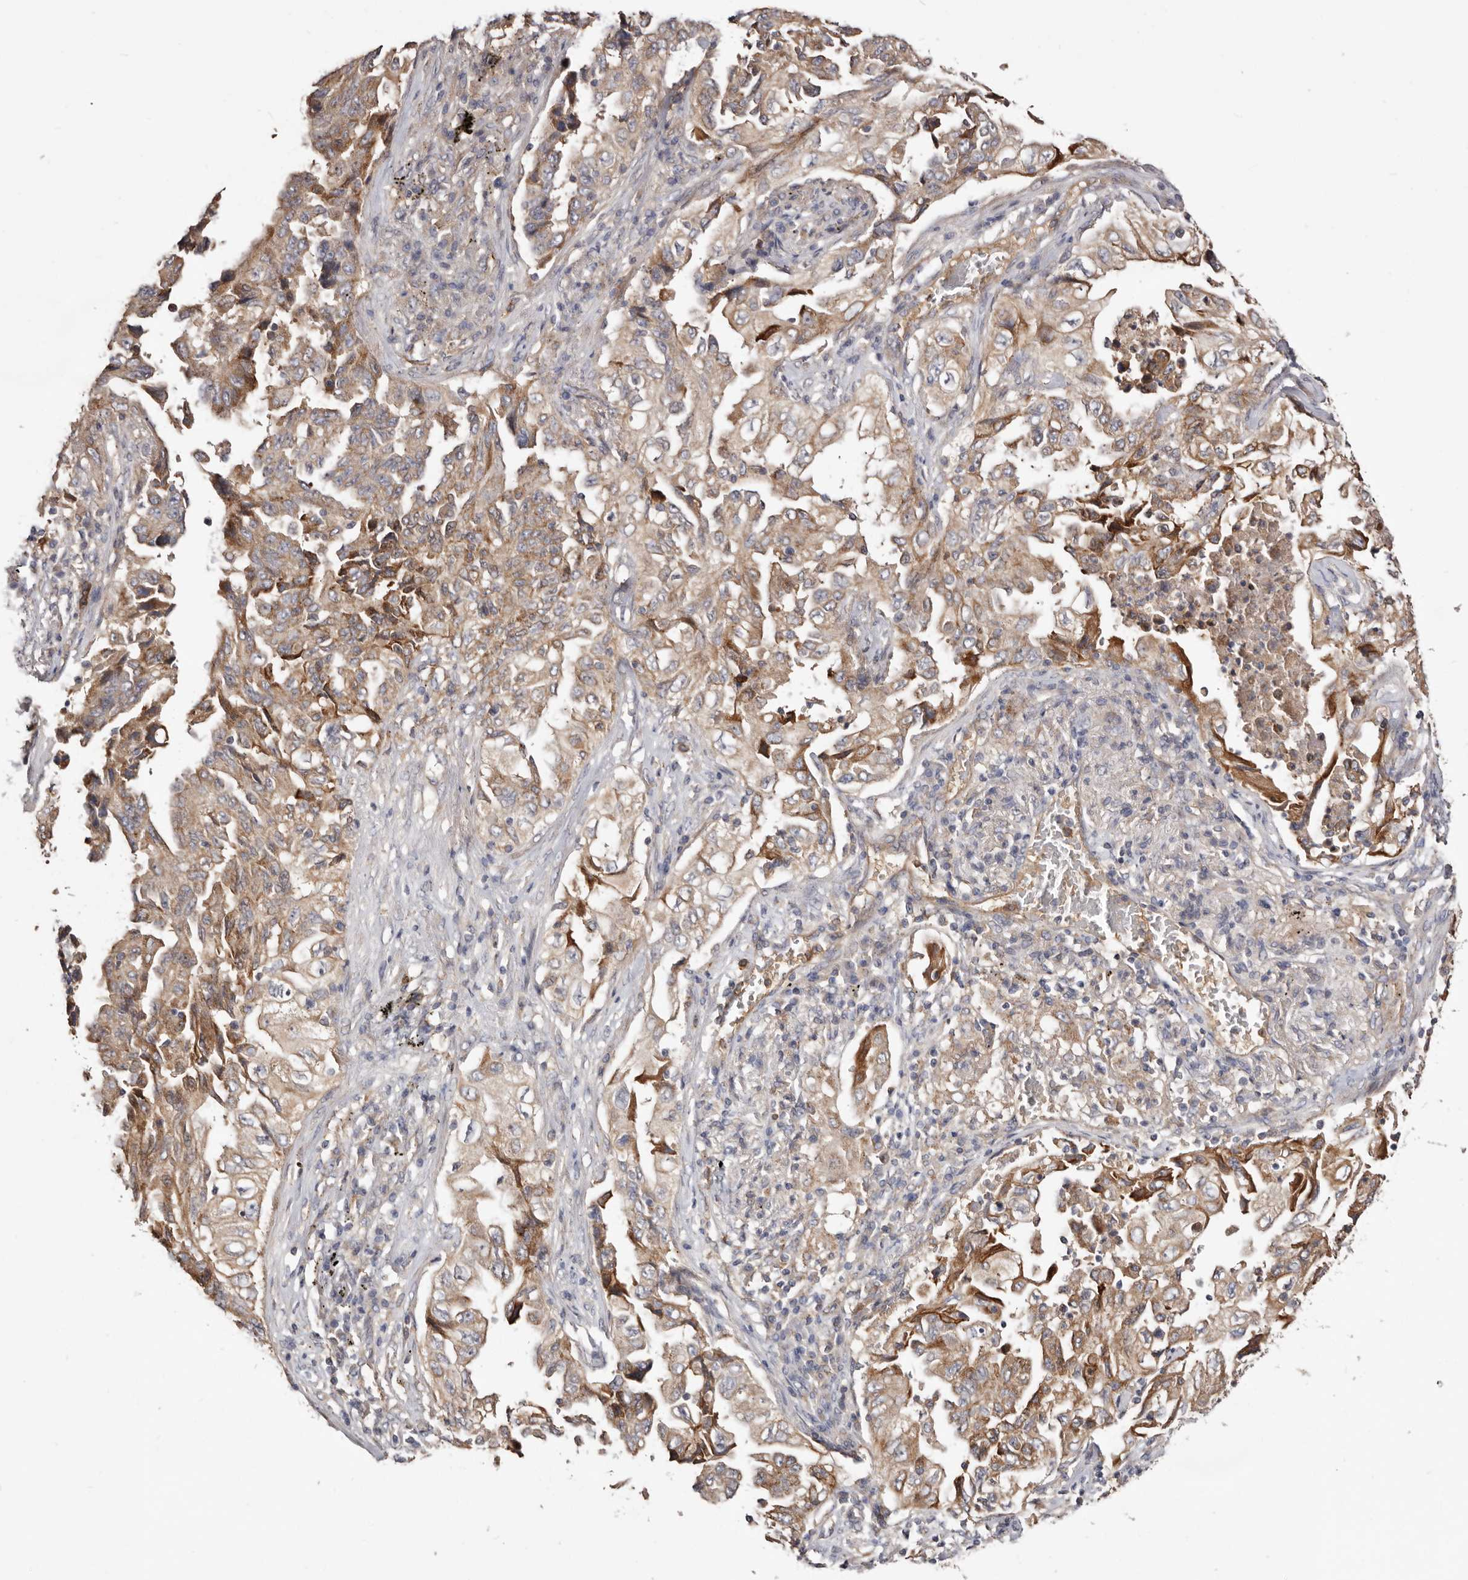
{"staining": {"intensity": "moderate", "quantity": ">75%", "location": "cytoplasmic/membranous"}, "tissue": "lung cancer", "cell_type": "Tumor cells", "image_type": "cancer", "snomed": [{"axis": "morphology", "description": "Adenocarcinoma, NOS"}, {"axis": "topography", "description": "Lung"}], "caption": "Immunohistochemical staining of adenocarcinoma (lung) shows medium levels of moderate cytoplasmic/membranous expression in about >75% of tumor cells.", "gene": "LRRC25", "patient": {"sex": "female", "age": 51}}